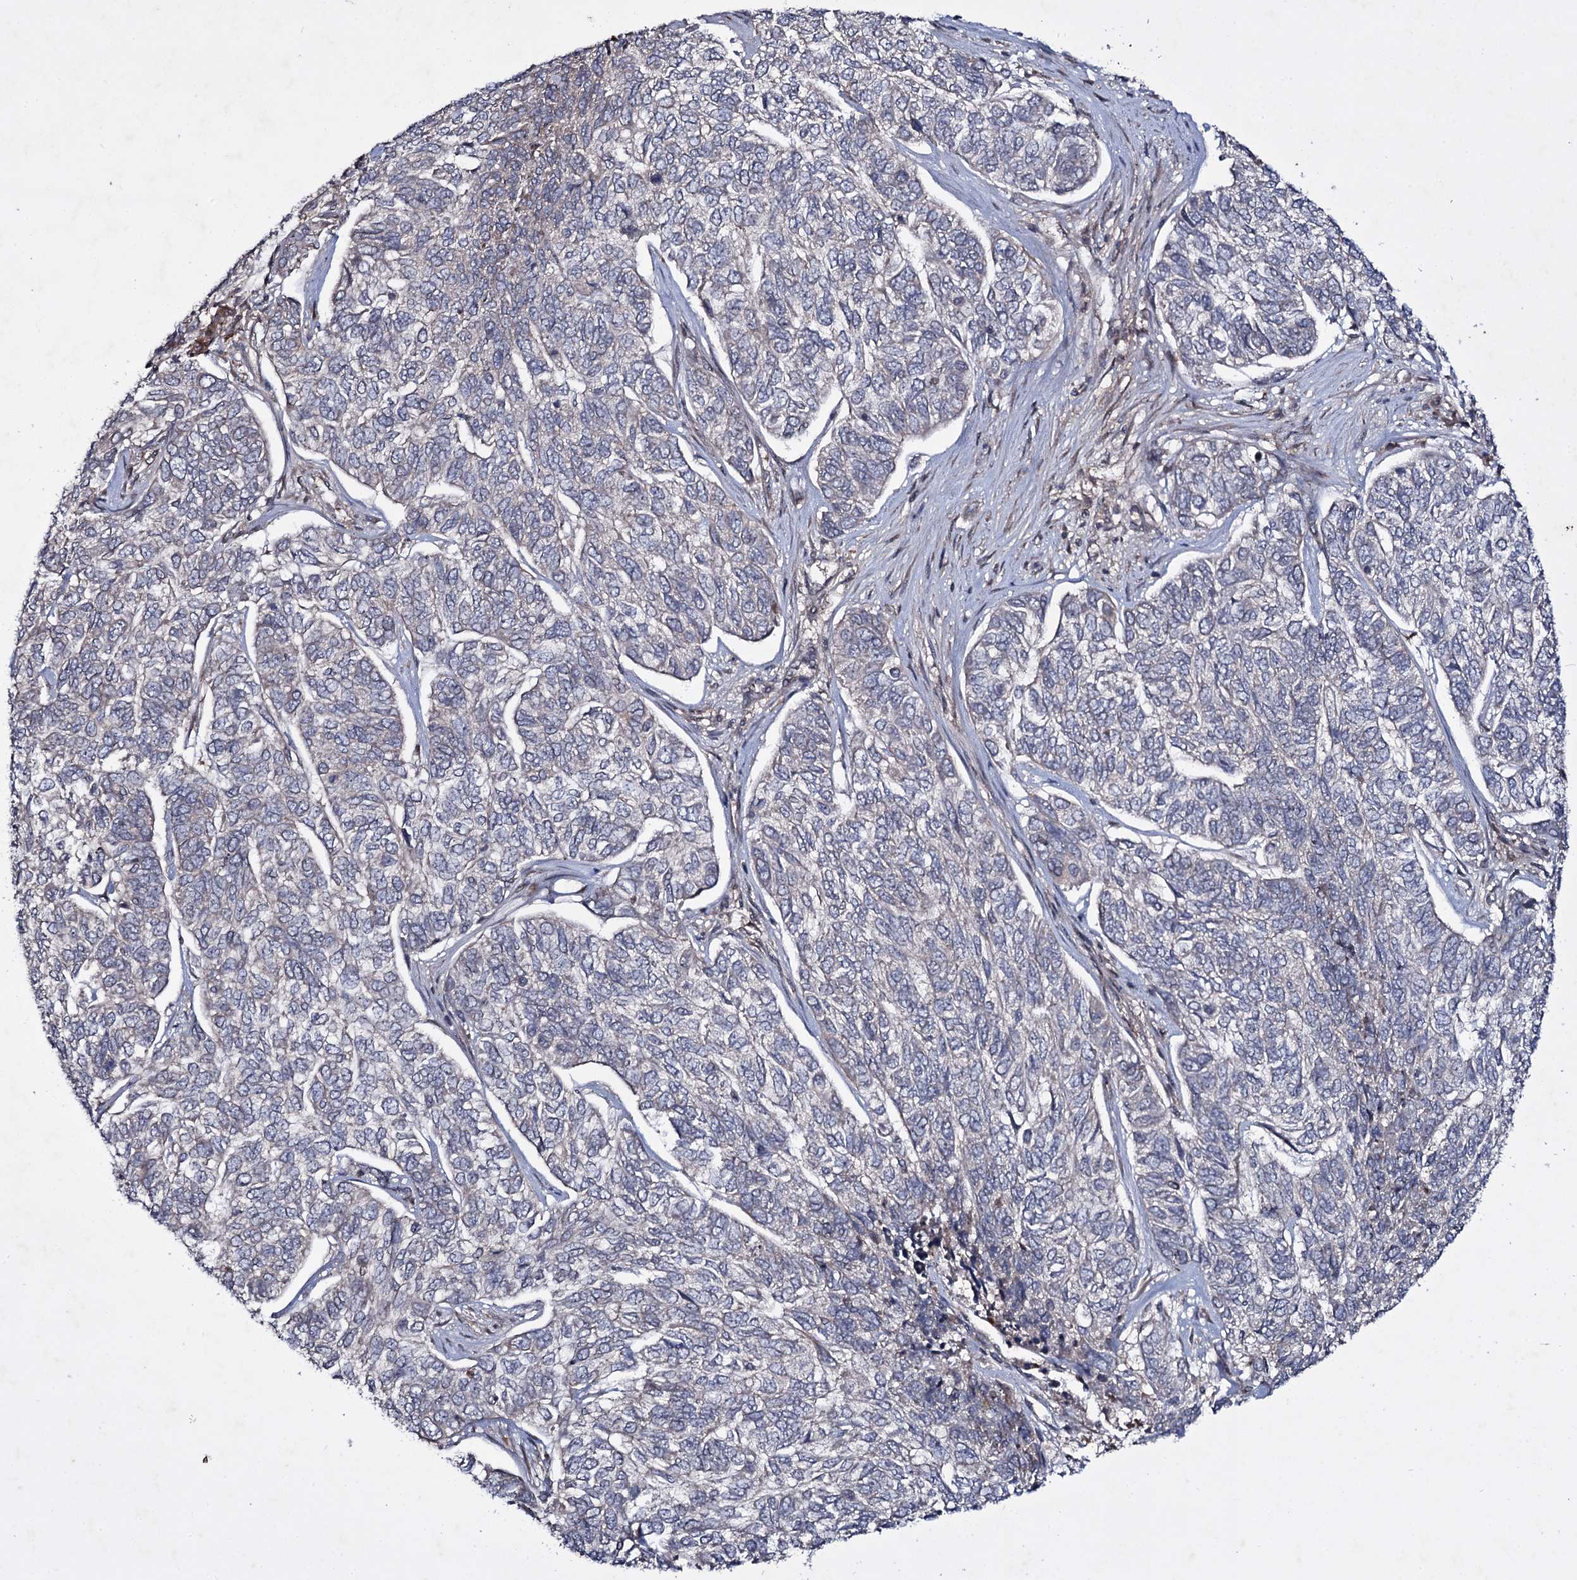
{"staining": {"intensity": "negative", "quantity": "none", "location": "none"}, "tissue": "skin cancer", "cell_type": "Tumor cells", "image_type": "cancer", "snomed": [{"axis": "morphology", "description": "Basal cell carcinoma"}, {"axis": "topography", "description": "Skin"}], "caption": "This image is of skin cancer (basal cell carcinoma) stained with IHC to label a protein in brown with the nuclei are counter-stained blue. There is no expression in tumor cells.", "gene": "SNAP23", "patient": {"sex": "female", "age": 65}}